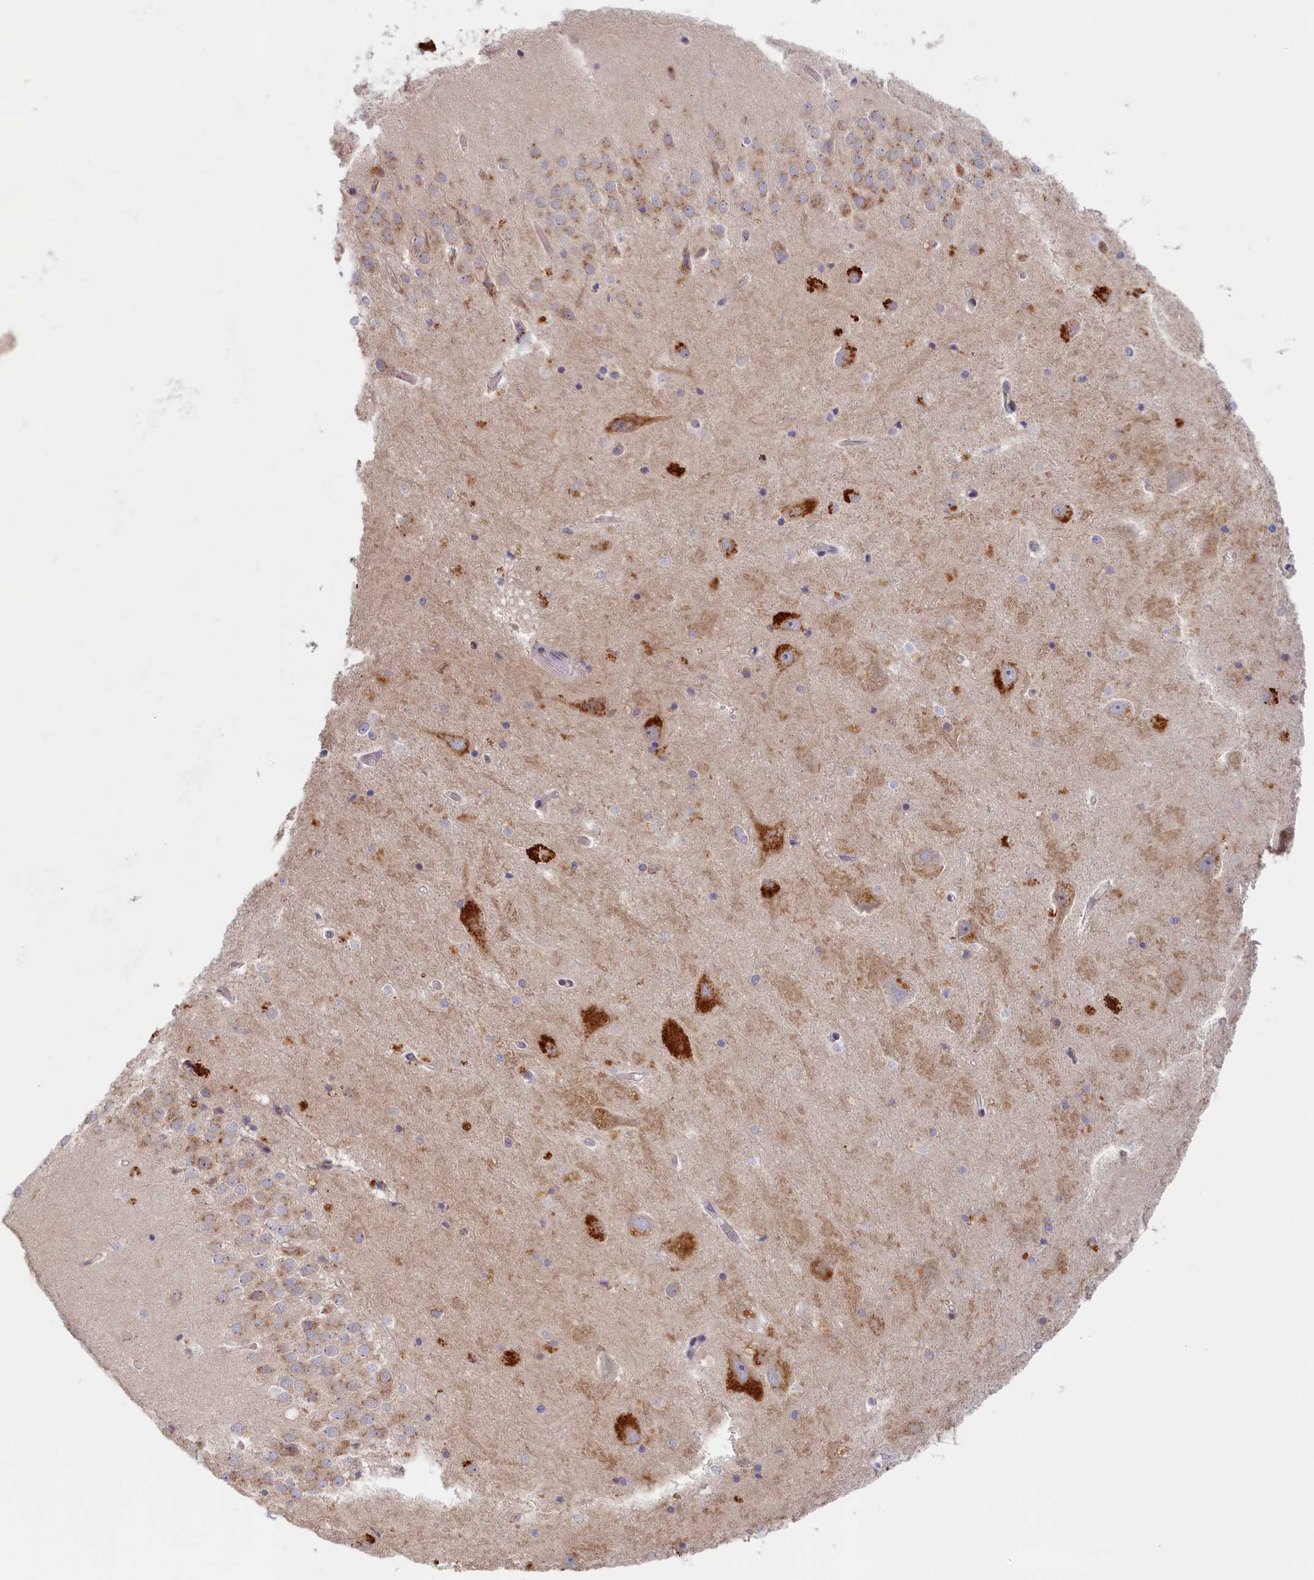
{"staining": {"intensity": "moderate", "quantity": "<25%", "location": "cytoplasmic/membranous"}, "tissue": "hippocampus", "cell_type": "Glial cells", "image_type": "normal", "snomed": [{"axis": "morphology", "description": "Normal tissue, NOS"}, {"axis": "topography", "description": "Hippocampus"}], "caption": "Hippocampus was stained to show a protein in brown. There is low levels of moderate cytoplasmic/membranous staining in approximately <25% of glial cells. (brown staining indicates protein expression, while blue staining denotes nuclei).", "gene": "STX16", "patient": {"sex": "female", "age": 52}}